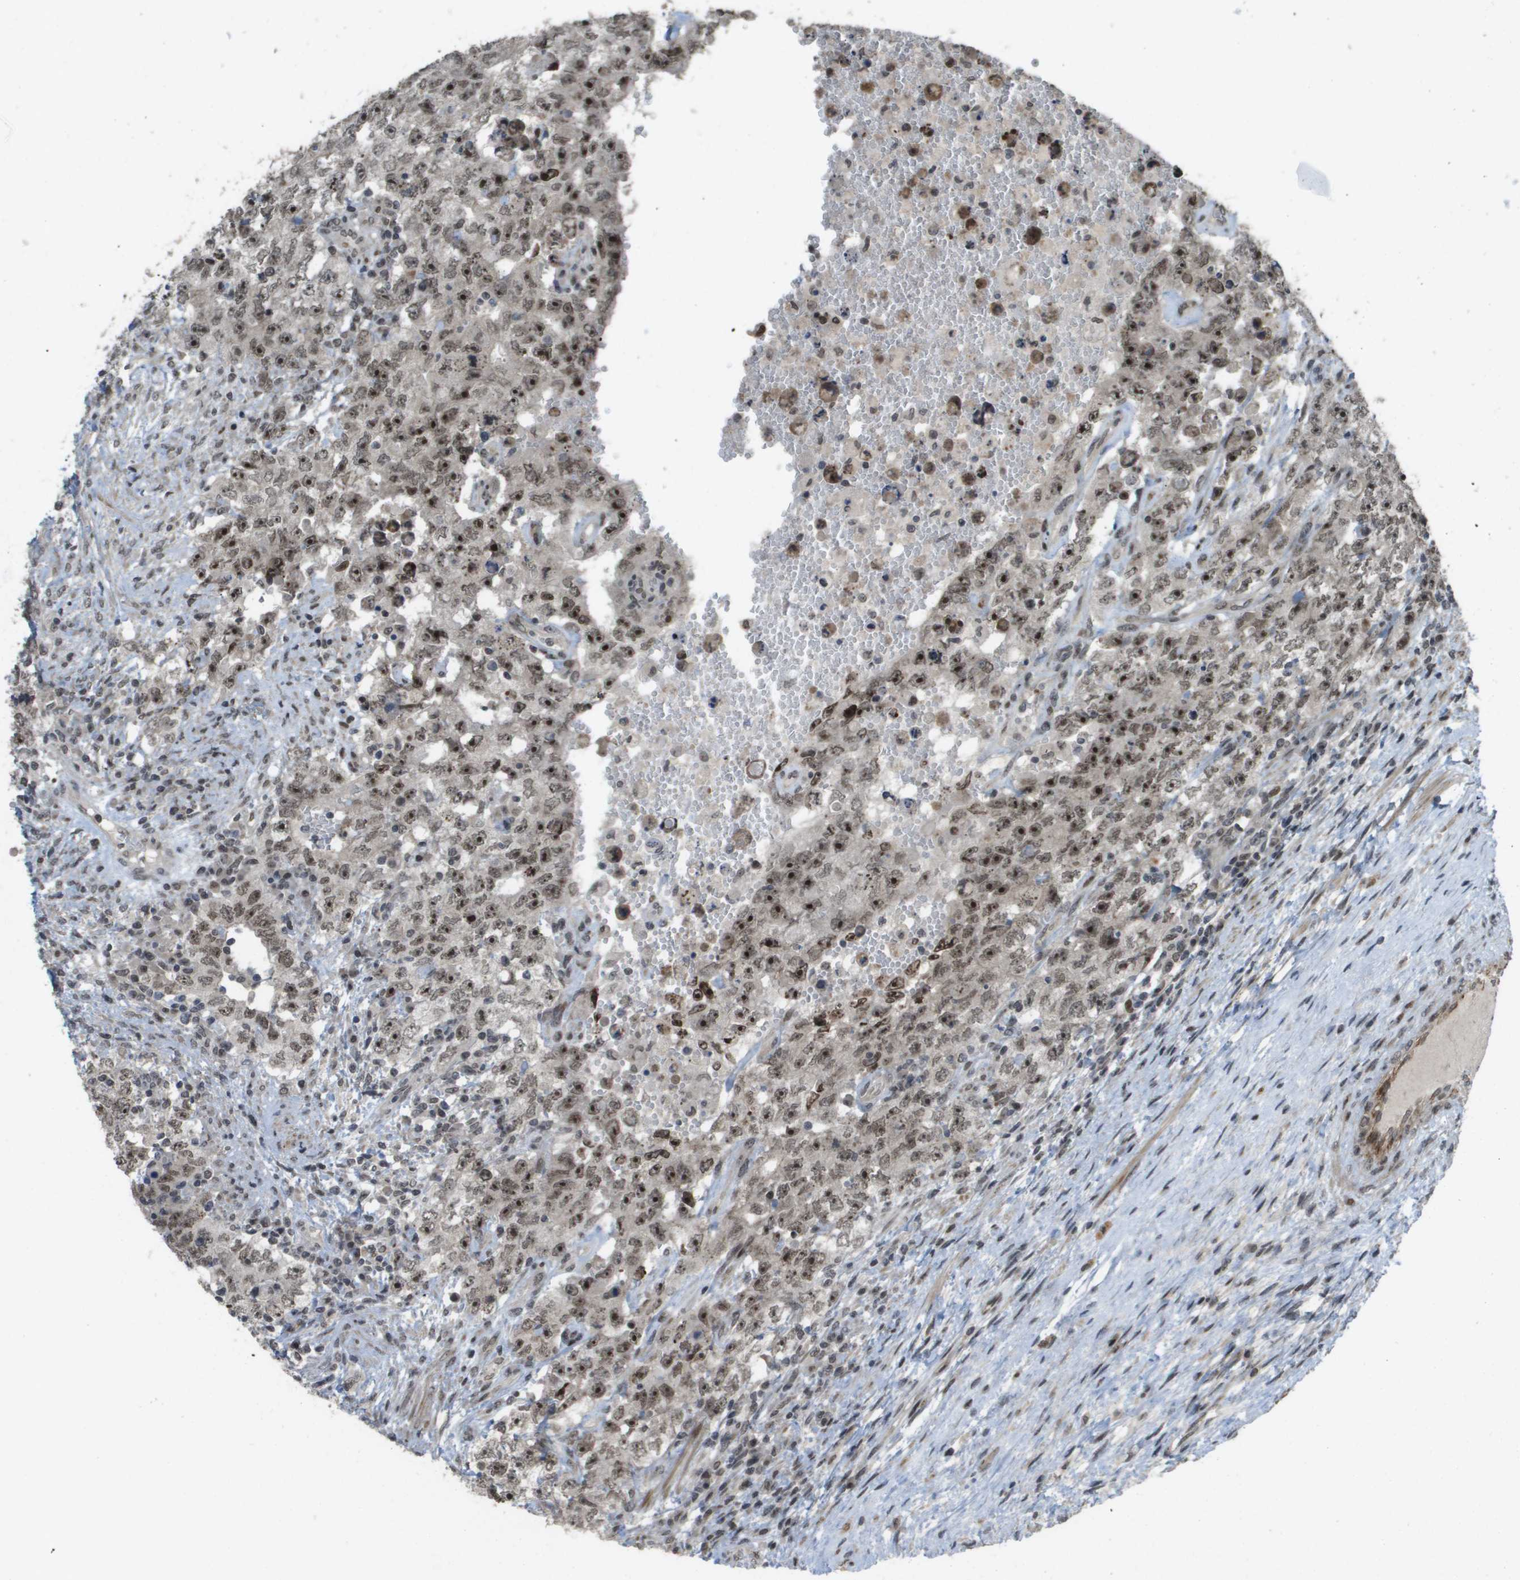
{"staining": {"intensity": "moderate", "quantity": ">75%", "location": "nuclear"}, "tissue": "testis cancer", "cell_type": "Tumor cells", "image_type": "cancer", "snomed": [{"axis": "morphology", "description": "Carcinoma, Embryonal, NOS"}, {"axis": "topography", "description": "Testis"}], "caption": "High-magnification brightfield microscopy of testis cancer (embryonal carcinoma) stained with DAB (brown) and counterstained with hematoxylin (blue). tumor cells exhibit moderate nuclear expression is identified in about>75% of cells.", "gene": "KAT5", "patient": {"sex": "male", "age": 26}}